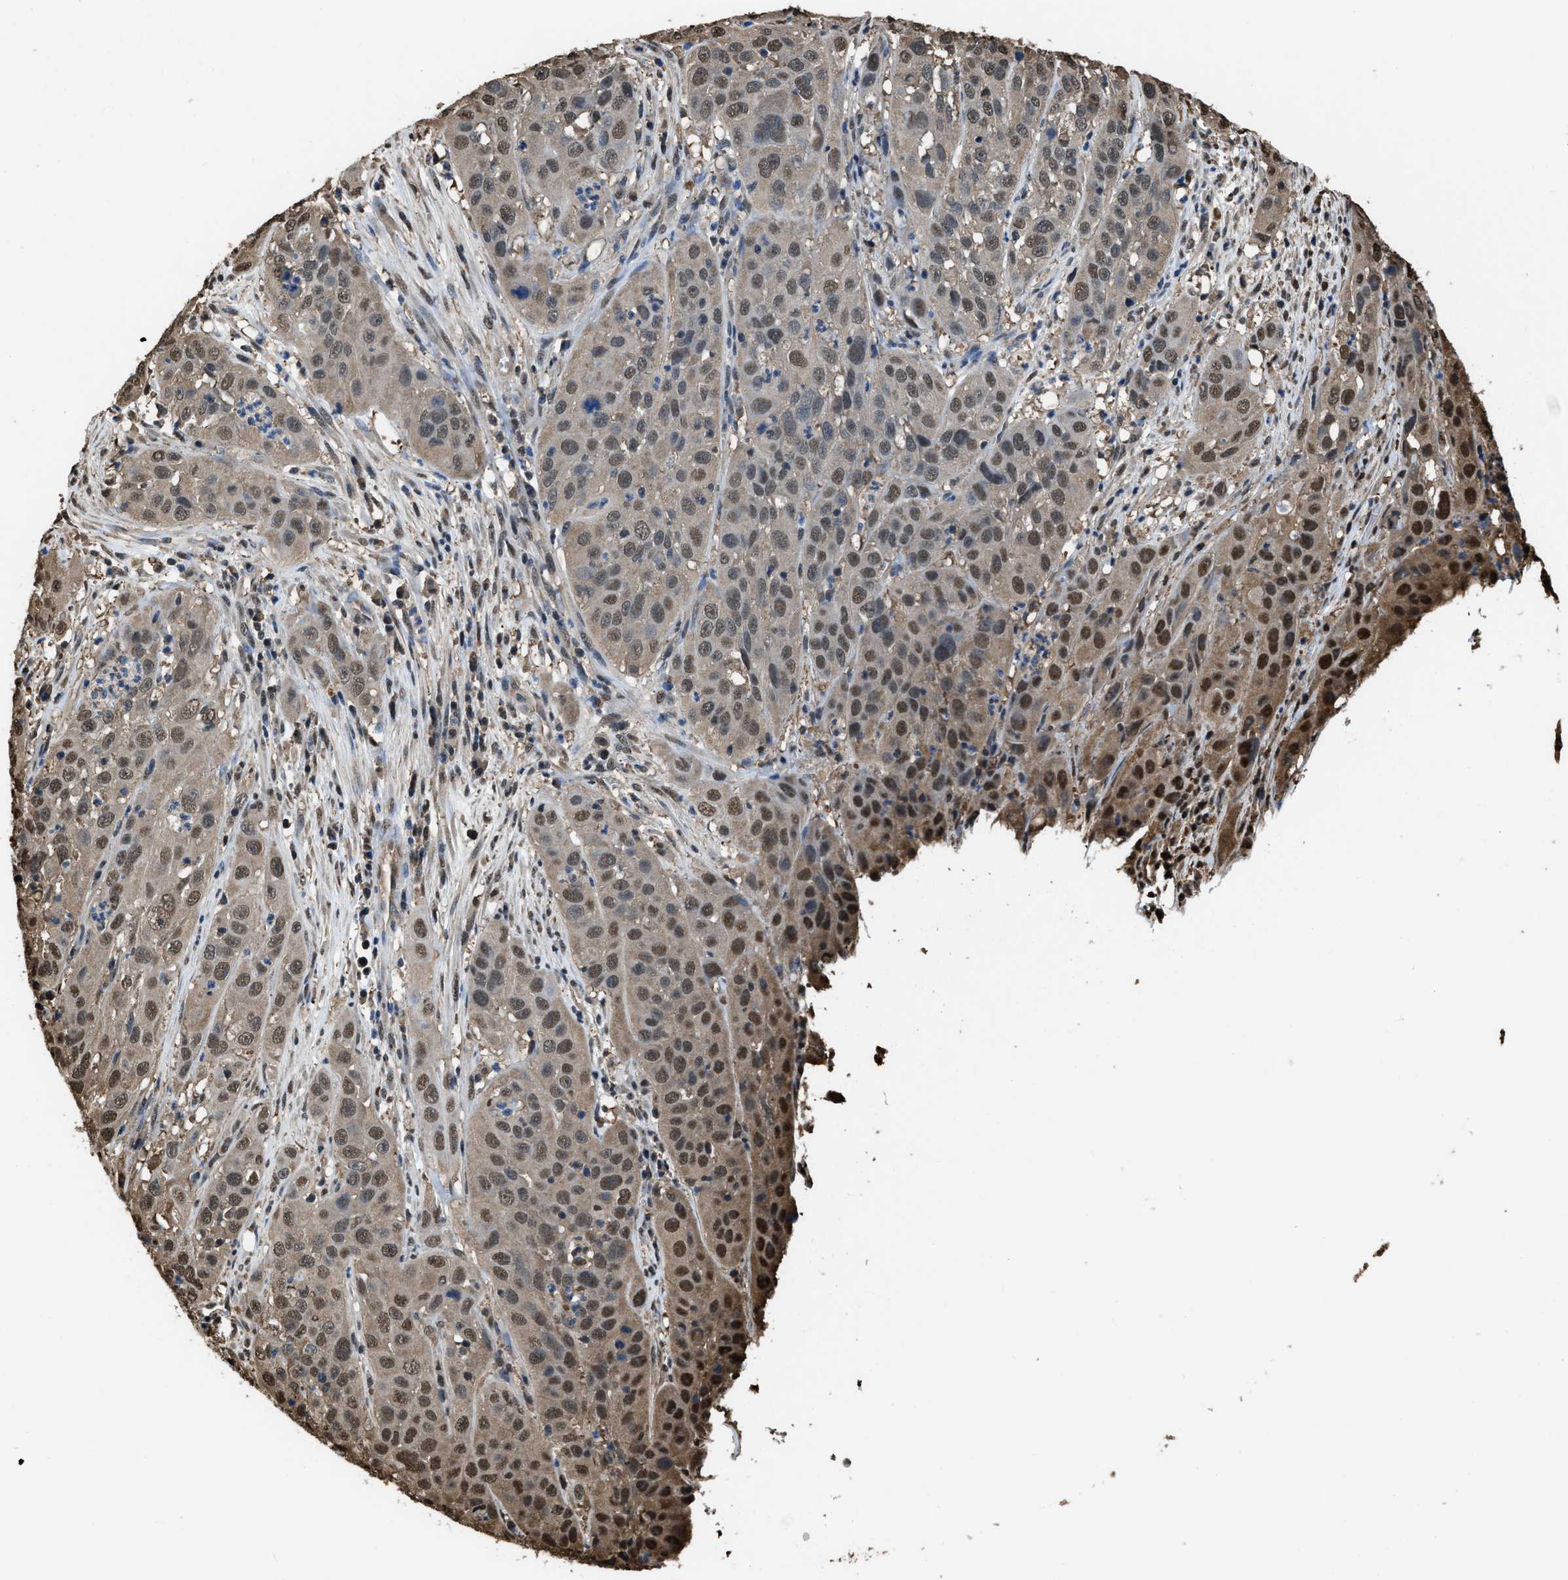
{"staining": {"intensity": "weak", "quantity": ">75%", "location": "nuclear"}, "tissue": "cervical cancer", "cell_type": "Tumor cells", "image_type": "cancer", "snomed": [{"axis": "morphology", "description": "Squamous cell carcinoma, NOS"}, {"axis": "topography", "description": "Cervix"}], "caption": "Weak nuclear protein positivity is appreciated in about >75% of tumor cells in squamous cell carcinoma (cervical).", "gene": "FNTA", "patient": {"sex": "female", "age": 32}}